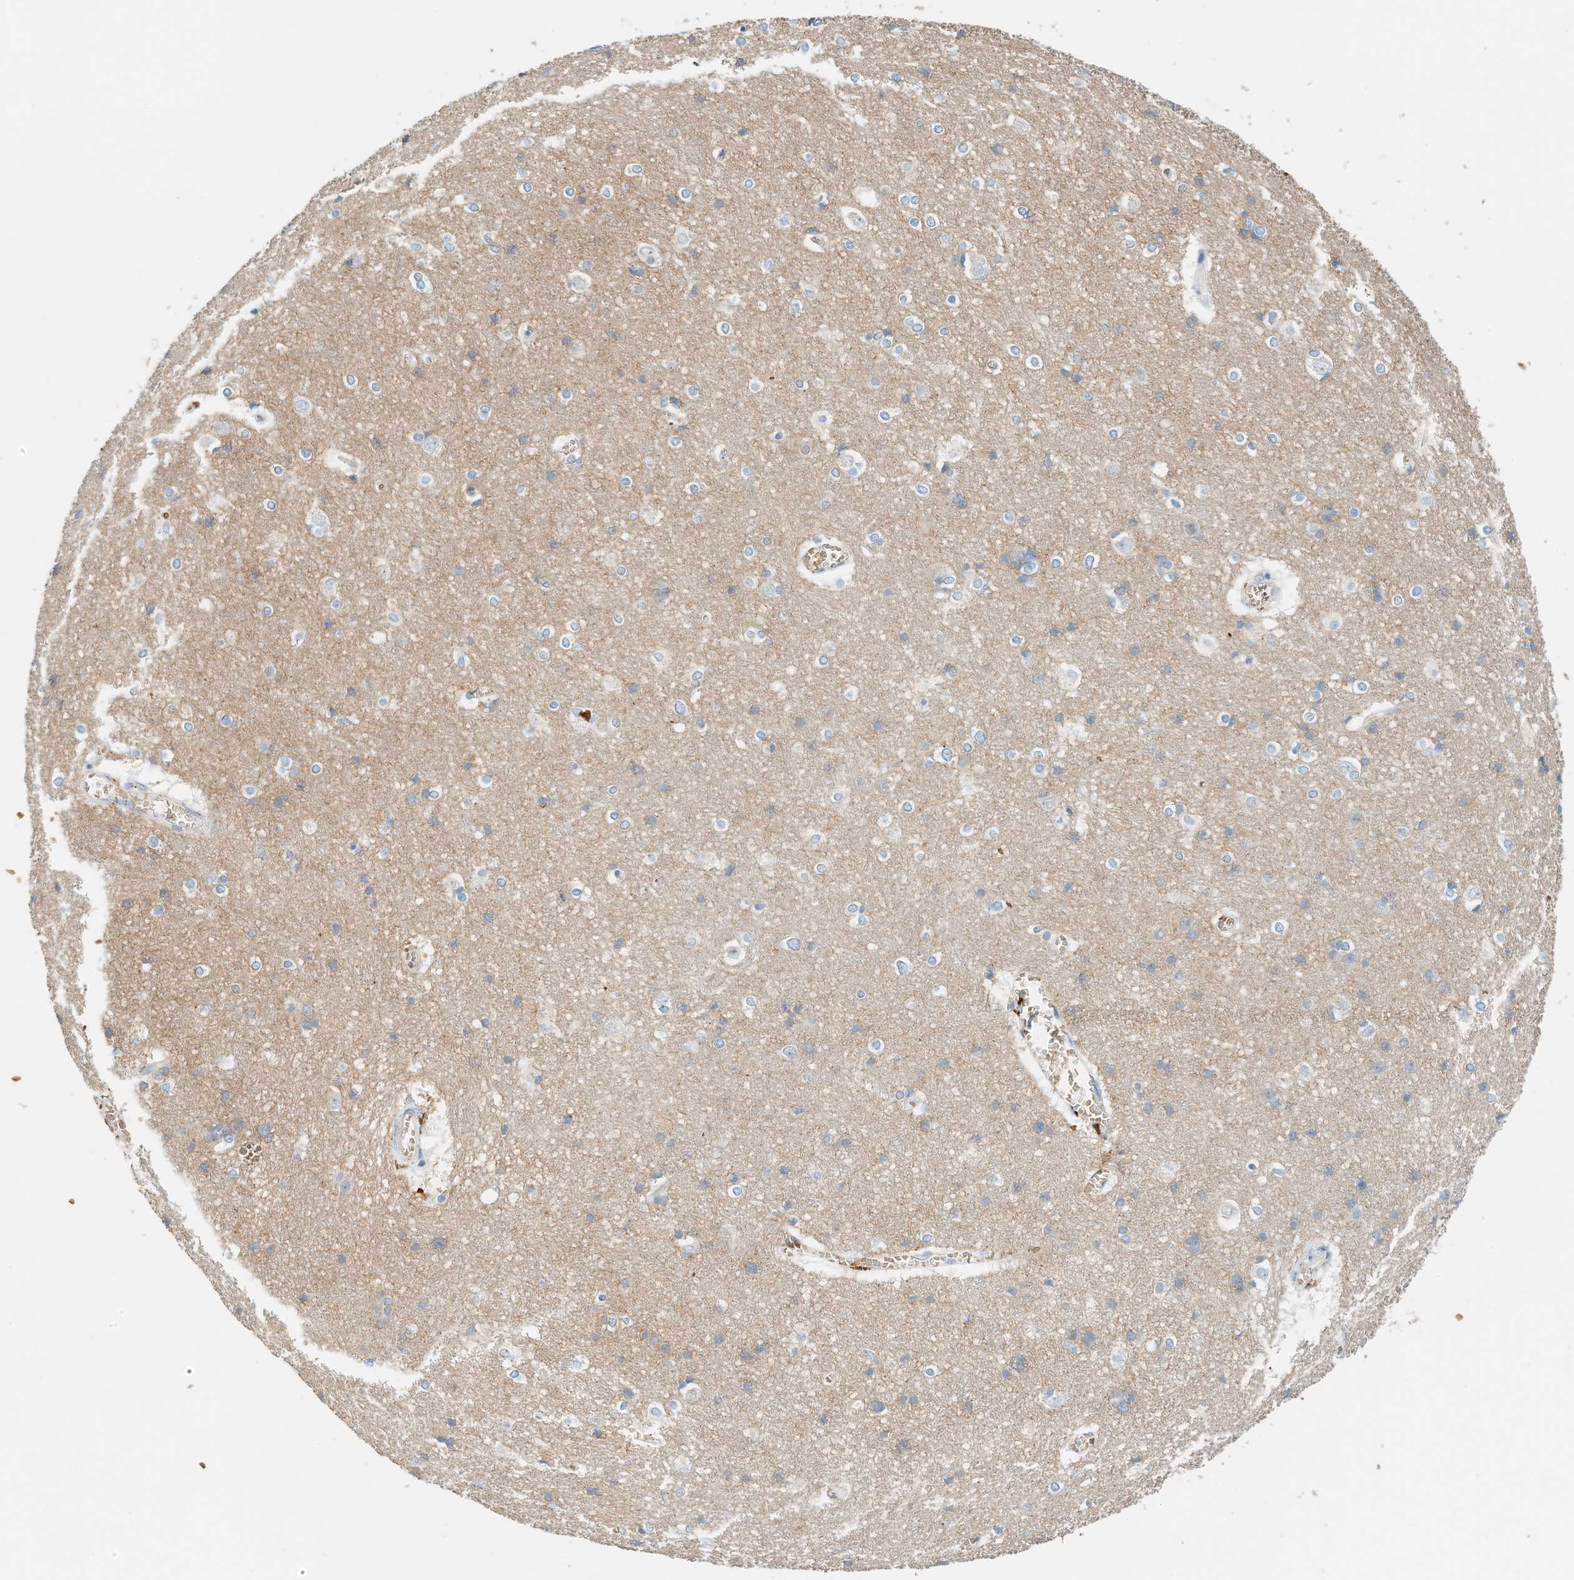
{"staining": {"intensity": "negative", "quantity": "none", "location": "none"}, "tissue": "cerebral cortex", "cell_type": "Endothelial cells", "image_type": "normal", "snomed": [{"axis": "morphology", "description": "Normal tissue, NOS"}, {"axis": "topography", "description": "Cerebral cortex"}], "caption": "A micrograph of cerebral cortex stained for a protein demonstrates no brown staining in endothelial cells. (Brightfield microscopy of DAB immunohistochemistry at high magnification).", "gene": "RCAN3", "patient": {"sex": "male", "age": 54}}